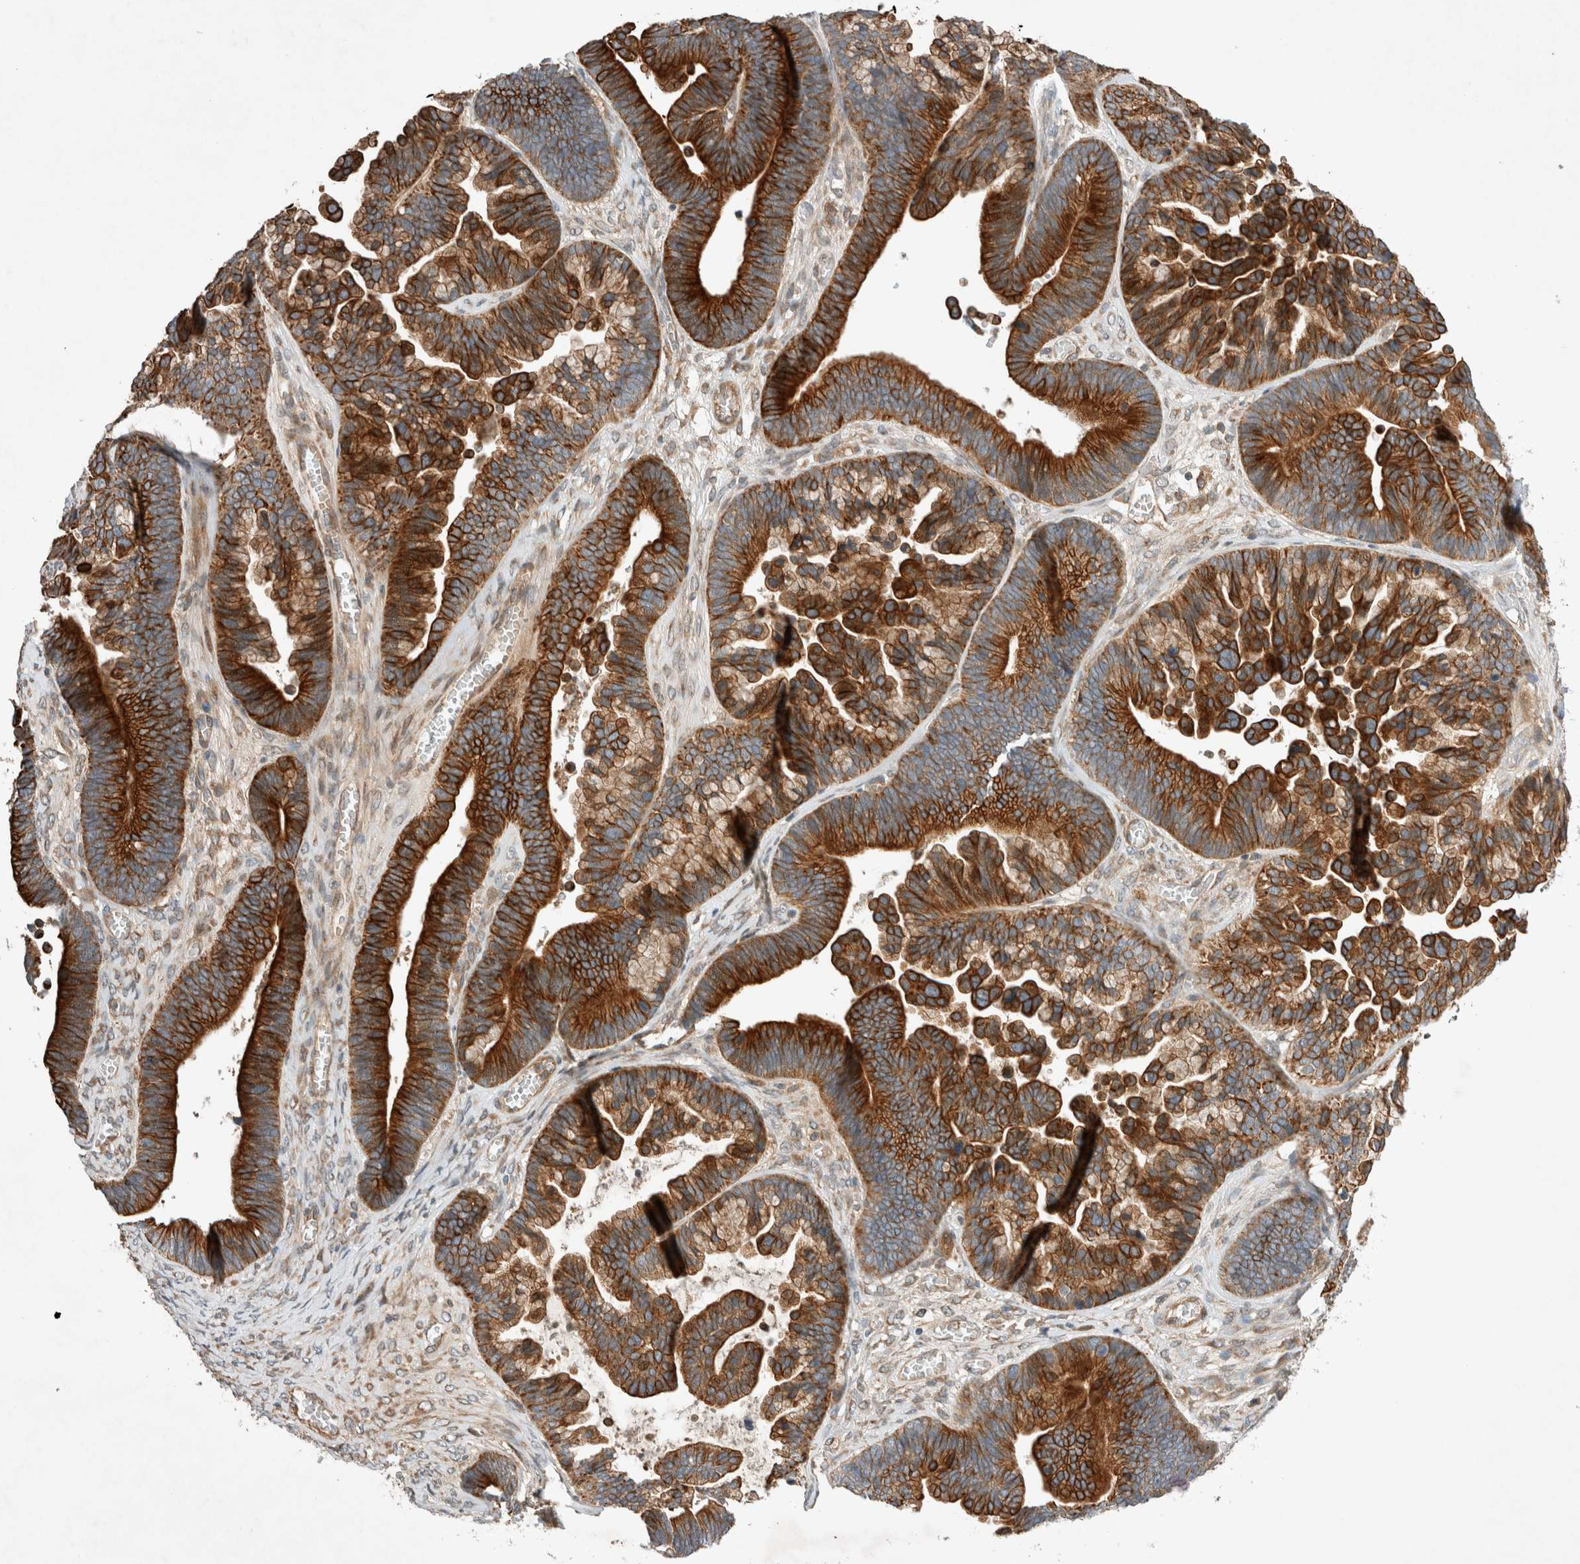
{"staining": {"intensity": "strong", "quantity": ">75%", "location": "cytoplasmic/membranous"}, "tissue": "ovarian cancer", "cell_type": "Tumor cells", "image_type": "cancer", "snomed": [{"axis": "morphology", "description": "Cystadenocarcinoma, serous, NOS"}, {"axis": "topography", "description": "Ovary"}], "caption": "About >75% of tumor cells in serous cystadenocarcinoma (ovarian) reveal strong cytoplasmic/membranous protein expression as visualized by brown immunohistochemical staining.", "gene": "ARMC9", "patient": {"sex": "female", "age": 56}}